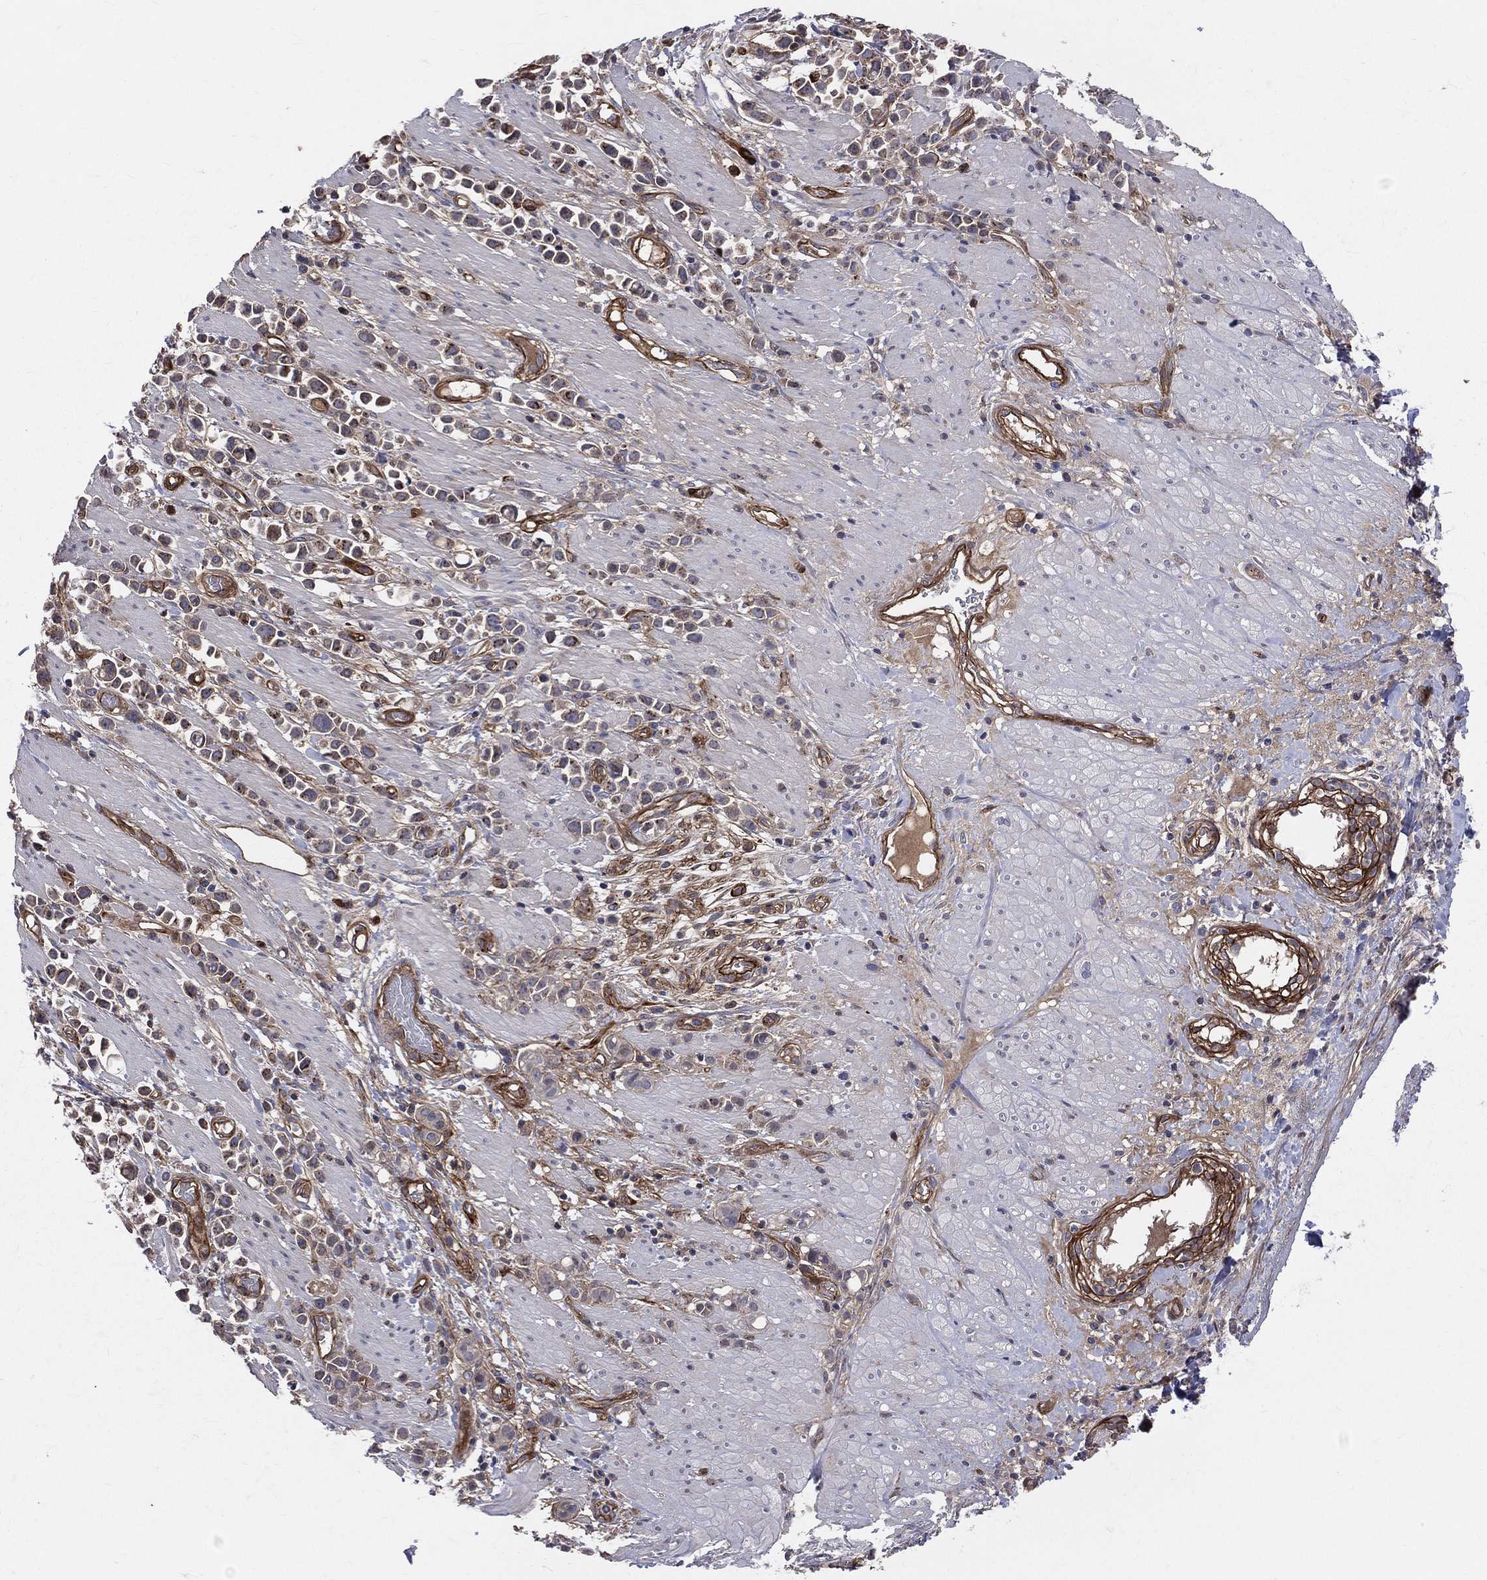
{"staining": {"intensity": "strong", "quantity": "25%-75%", "location": "cytoplasmic/membranous"}, "tissue": "stomach cancer", "cell_type": "Tumor cells", "image_type": "cancer", "snomed": [{"axis": "morphology", "description": "Adenocarcinoma, NOS"}, {"axis": "topography", "description": "Stomach"}], "caption": "IHC (DAB) staining of human stomach cancer (adenocarcinoma) displays strong cytoplasmic/membranous protein expression in approximately 25%-75% of tumor cells.", "gene": "ENTPD1", "patient": {"sex": "male", "age": 82}}